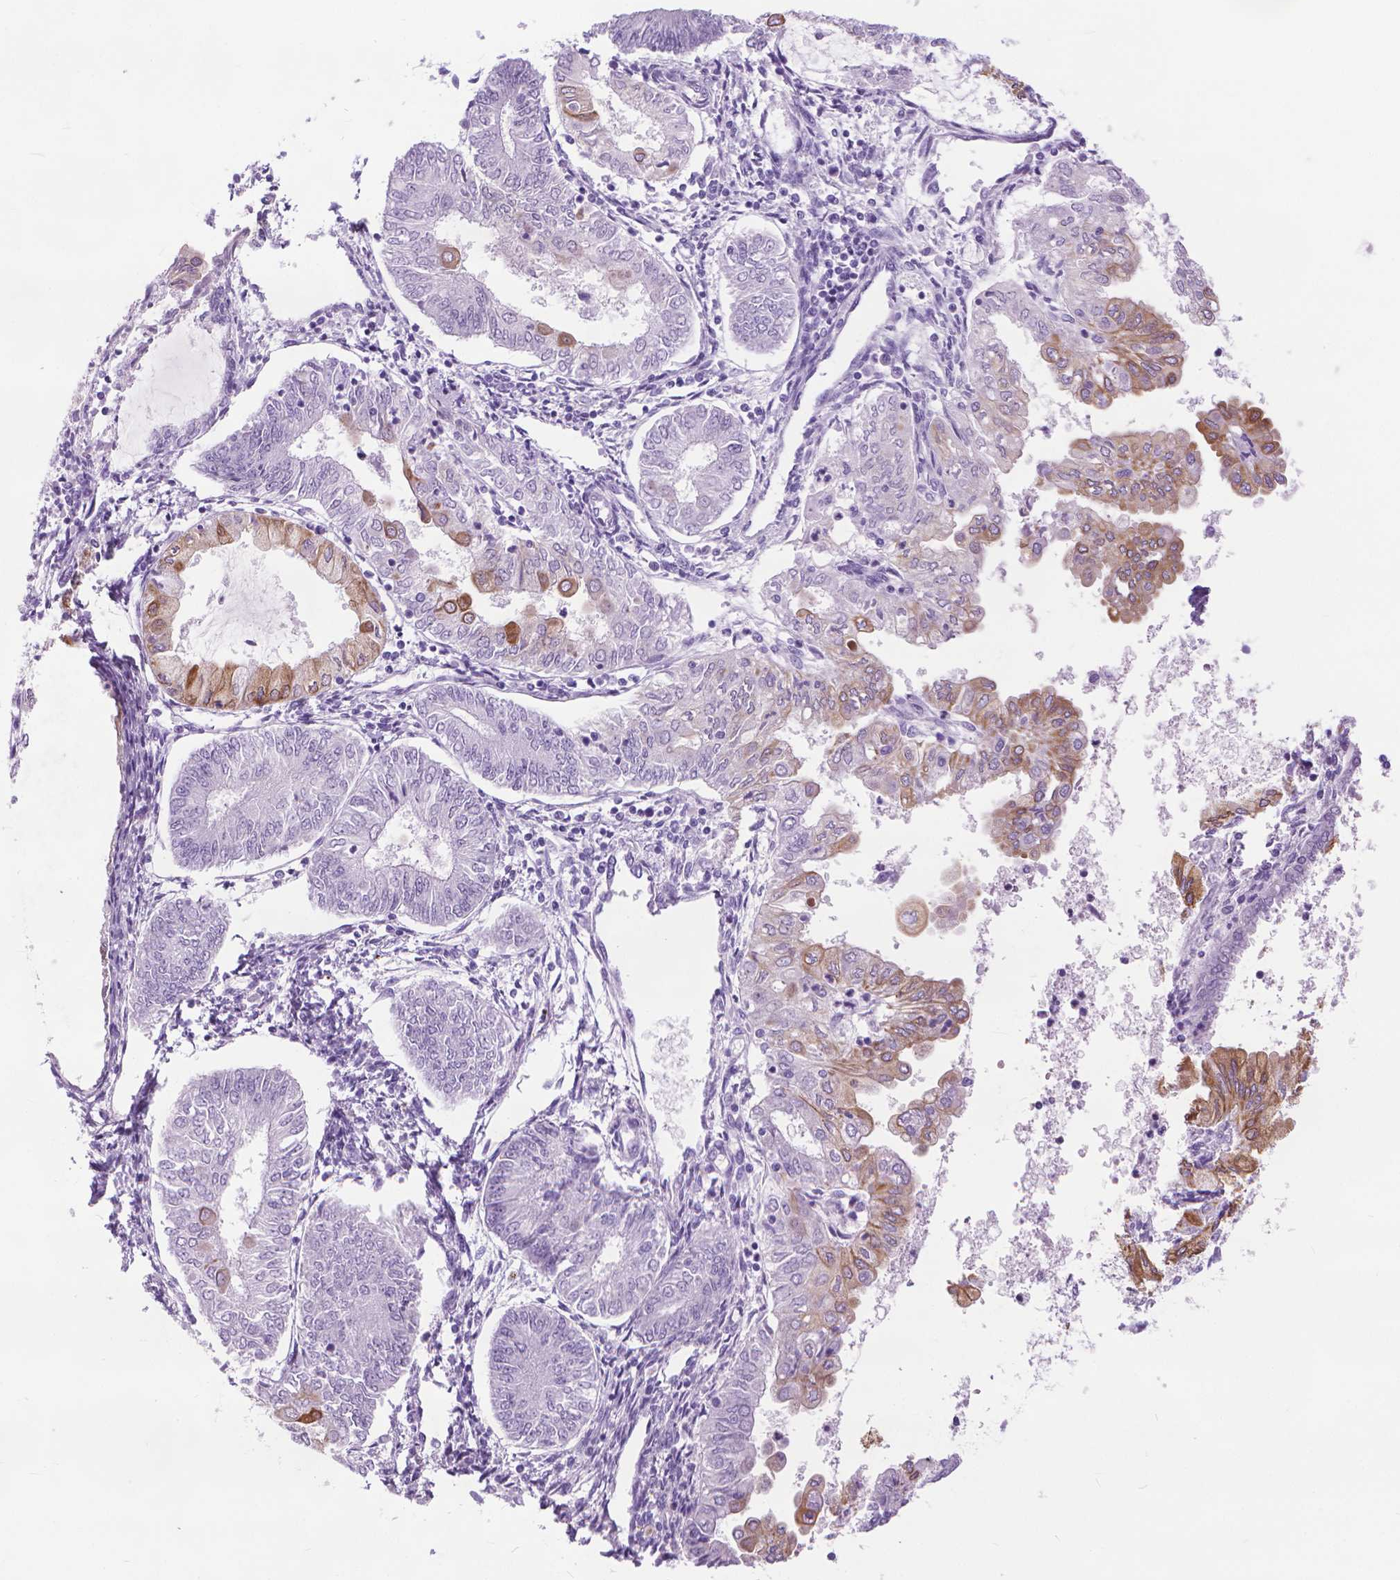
{"staining": {"intensity": "moderate", "quantity": "<25%", "location": "cytoplasmic/membranous"}, "tissue": "endometrial cancer", "cell_type": "Tumor cells", "image_type": "cancer", "snomed": [{"axis": "morphology", "description": "Adenocarcinoma, NOS"}, {"axis": "topography", "description": "Endometrium"}], "caption": "Moderate cytoplasmic/membranous staining is identified in approximately <25% of tumor cells in endometrial cancer.", "gene": "HTR2B", "patient": {"sex": "female", "age": 68}}